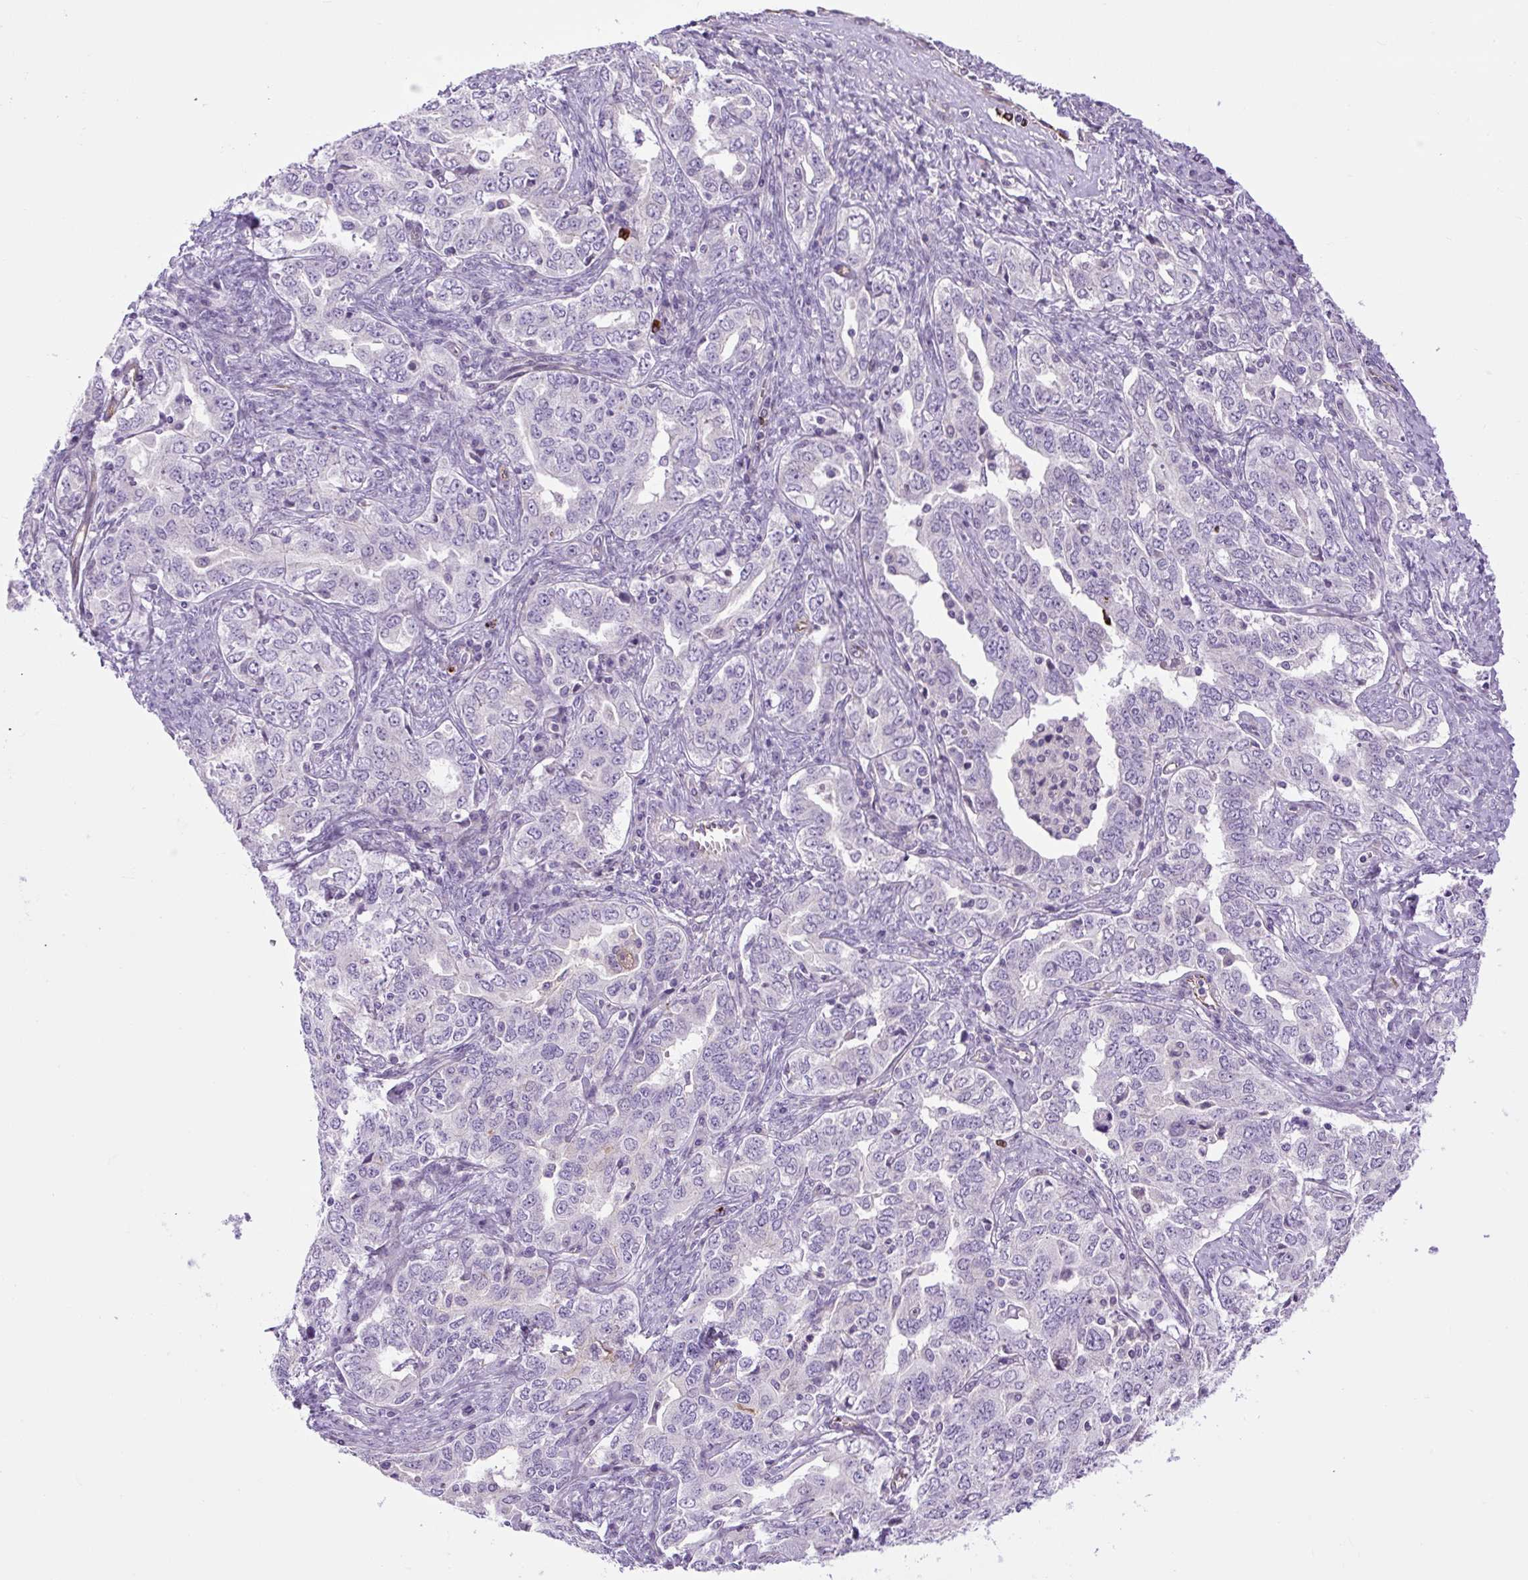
{"staining": {"intensity": "negative", "quantity": "none", "location": "none"}, "tissue": "ovarian cancer", "cell_type": "Tumor cells", "image_type": "cancer", "snomed": [{"axis": "morphology", "description": "Carcinoma, endometroid"}, {"axis": "topography", "description": "Ovary"}], "caption": "Micrograph shows no significant protein positivity in tumor cells of endometroid carcinoma (ovarian).", "gene": "VWA7", "patient": {"sex": "female", "age": 62}}